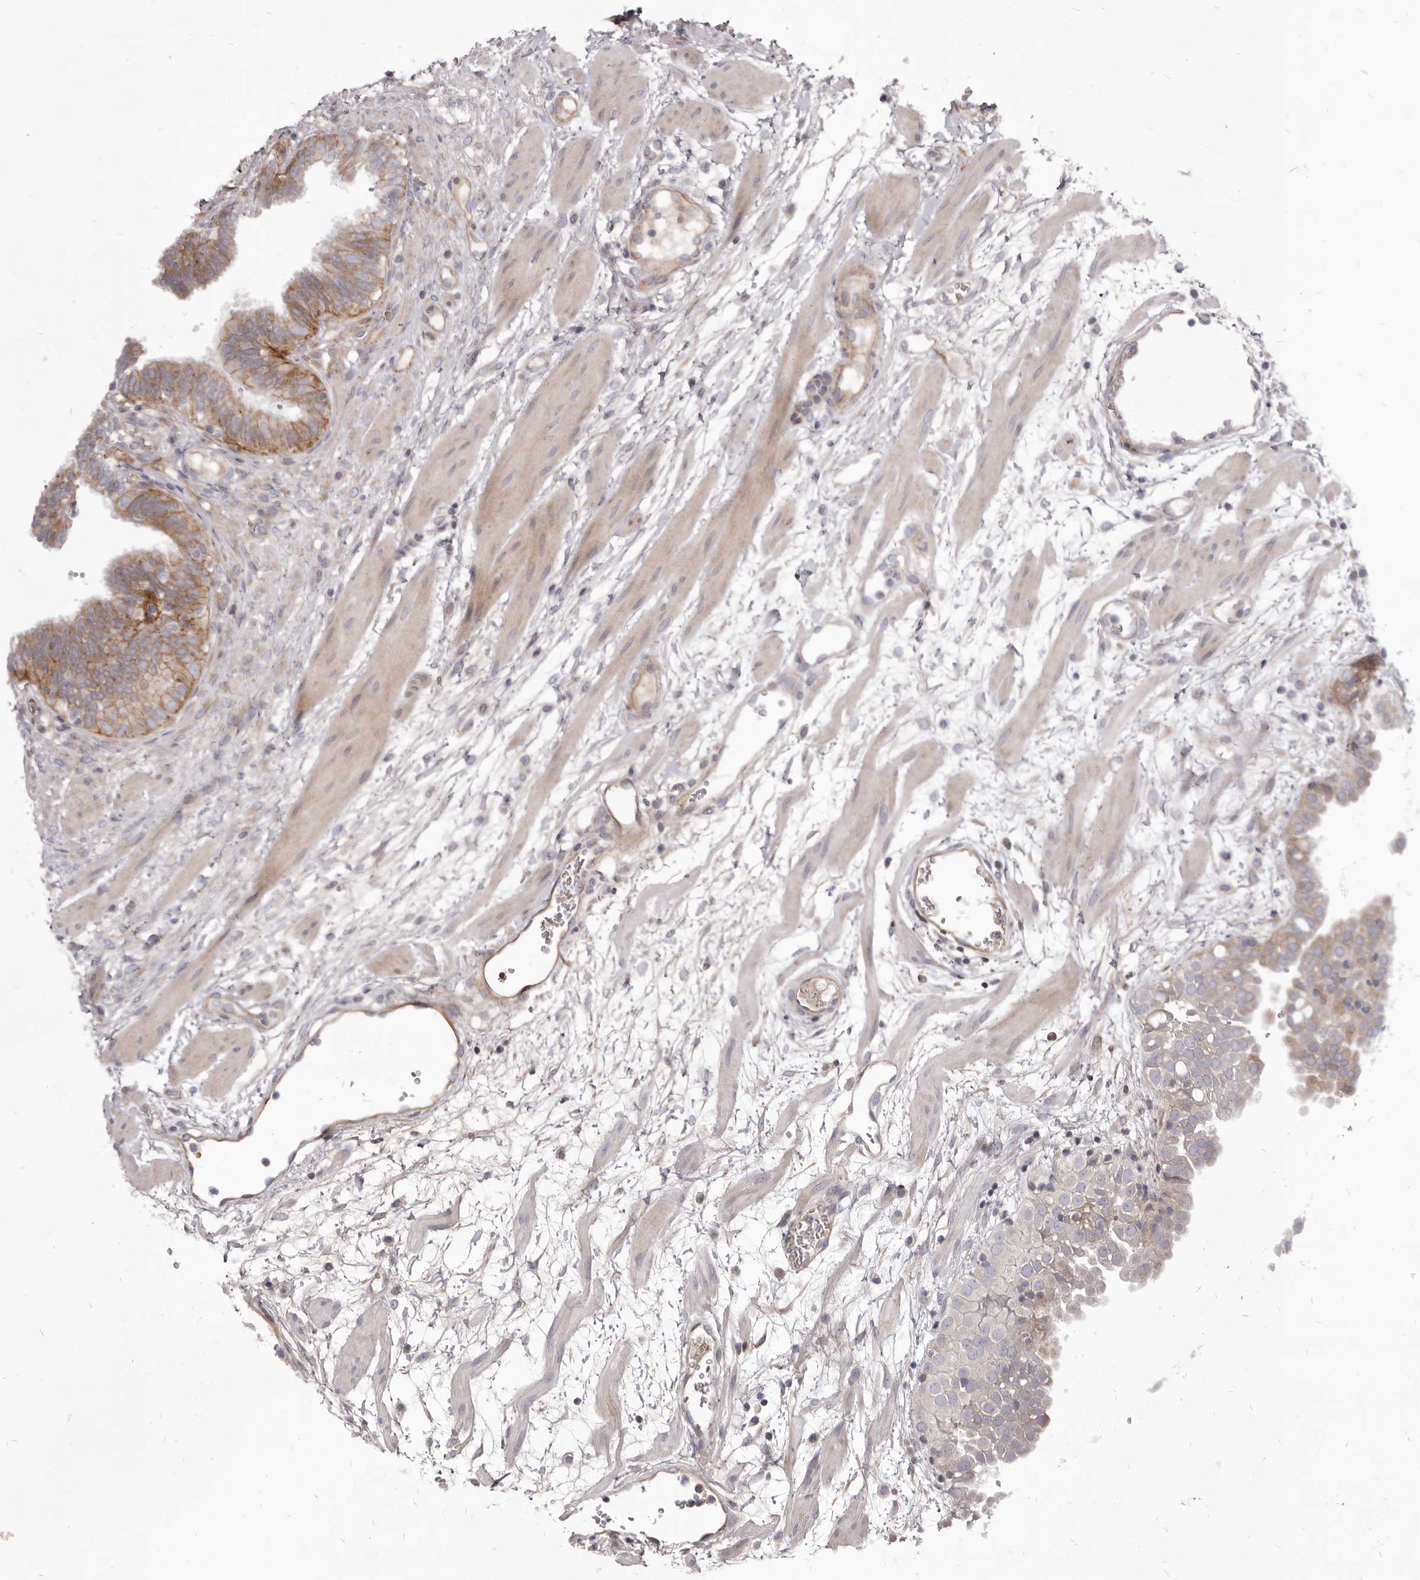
{"staining": {"intensity": "moderate", "quantity": "<25%", "location": "cytoplasmic/membranous"}, "tissue": "fallopian tube", "cell_type": "Glandular cells", "image_type": "normal", "snomed": [{"axis": "morphology", "description": "Normal tissue, NOS"}, {"axis": "topography", "description": "Fallopian tube"}, {"axis": "topography", "description": "Placenta"}], "caption": "An image of human fallopian tube stained for a protein shows moderate cytoplasmic/membranous brown staining in glandular cells.", "gene": "FAS", "patient": {"sex": "female", "age": 32}}